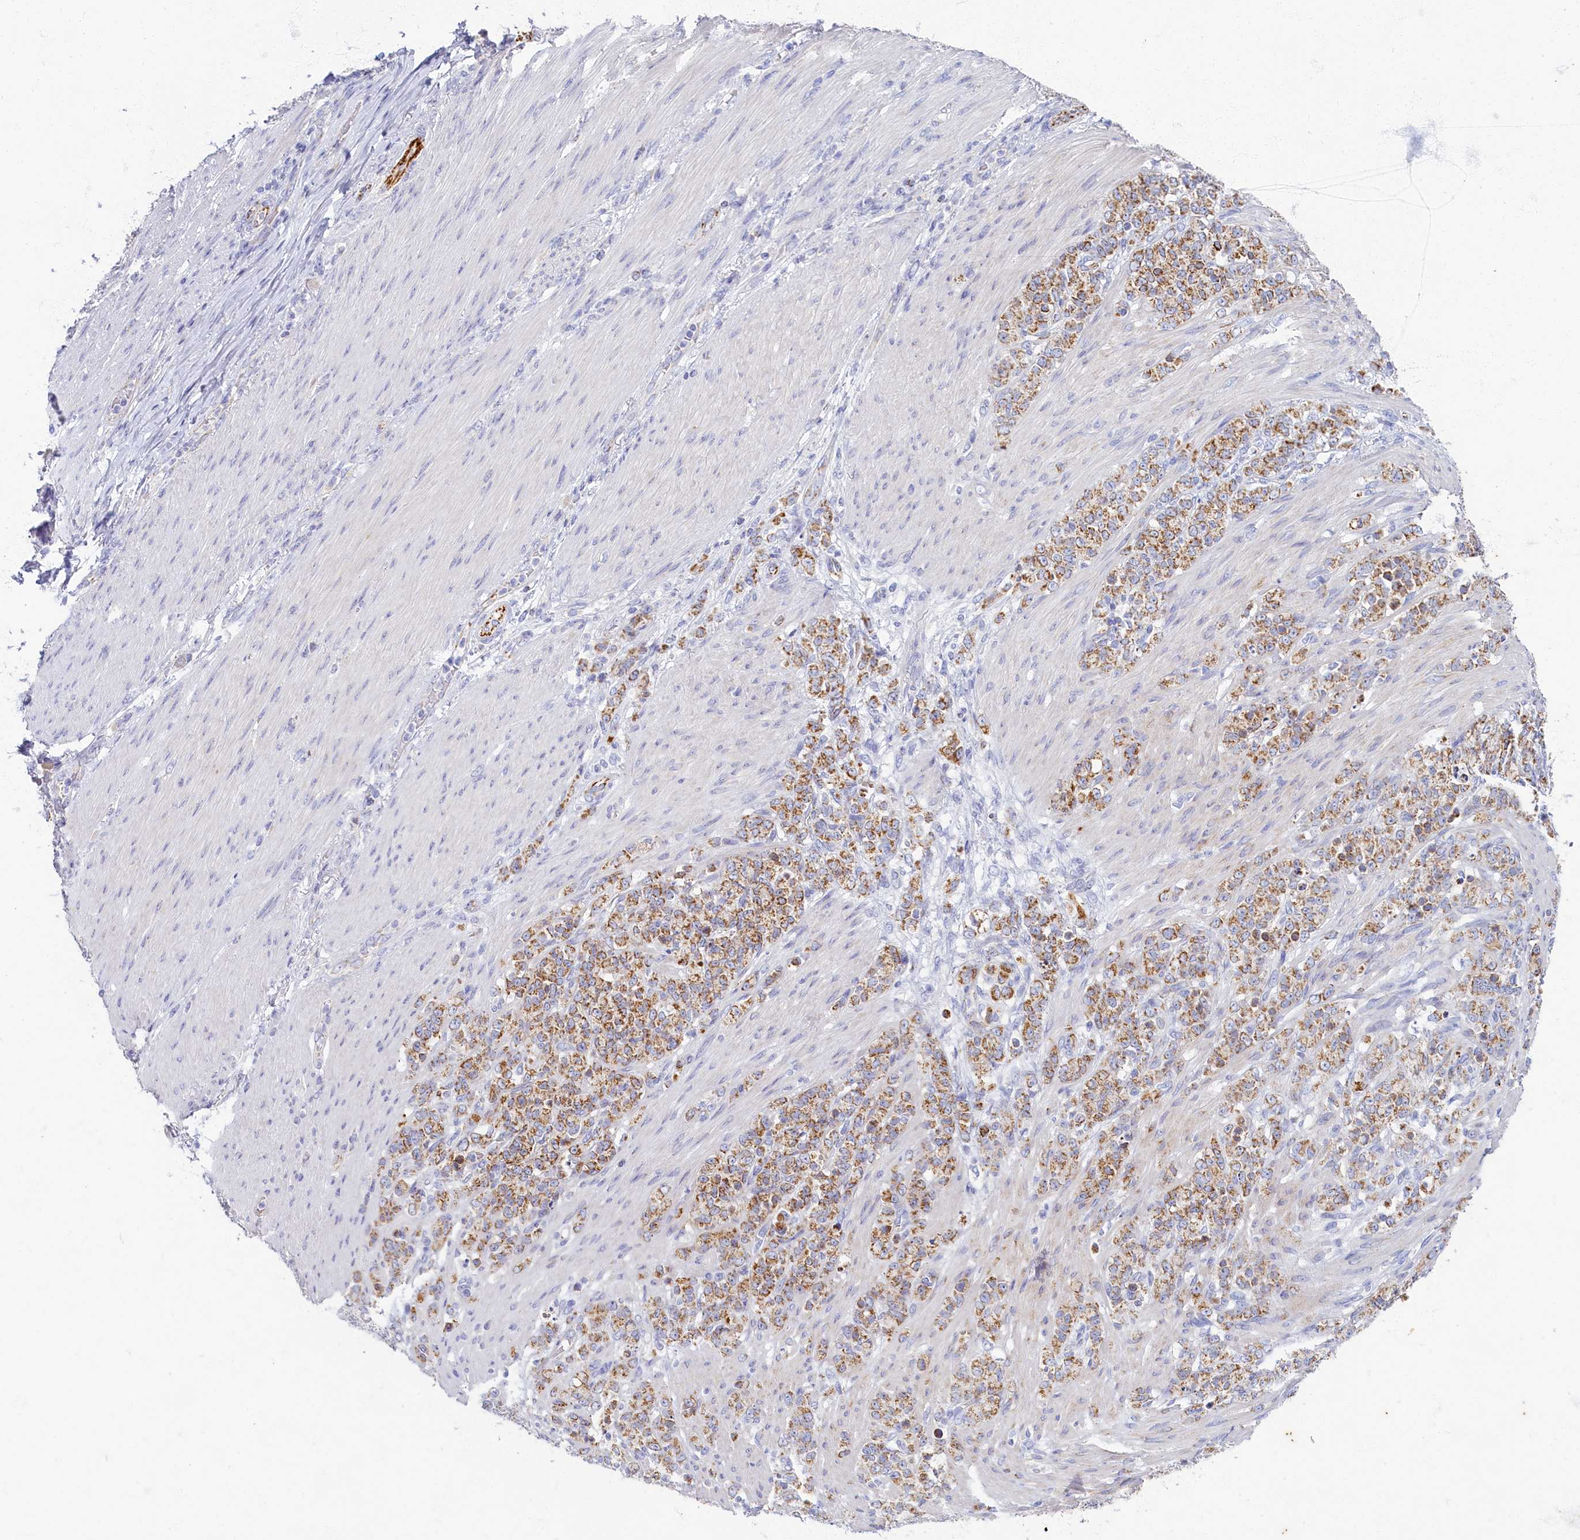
{"staining": {"intensity": "moderate", "quantity": ">75%", "location": "cytoplasmic/membranous"}, "tissue": "stomach cancer", "cell_type": "Tumor cells", "image_type": "cancer", "snomed": [{"axis": "morphology", "description": "Adenocarcinoma, NOS"}, {"axis": "topography", "description": "Stomach"}], "caption": "Adenocarcinoma (stomach) was stained to show a protein in brown. There is medium levels of moderate cytoplasmic/membranous staining in about >75% of tumor cells.", "gene": "OCIAD2", "patient": {"sex": "female", "age": 79}}